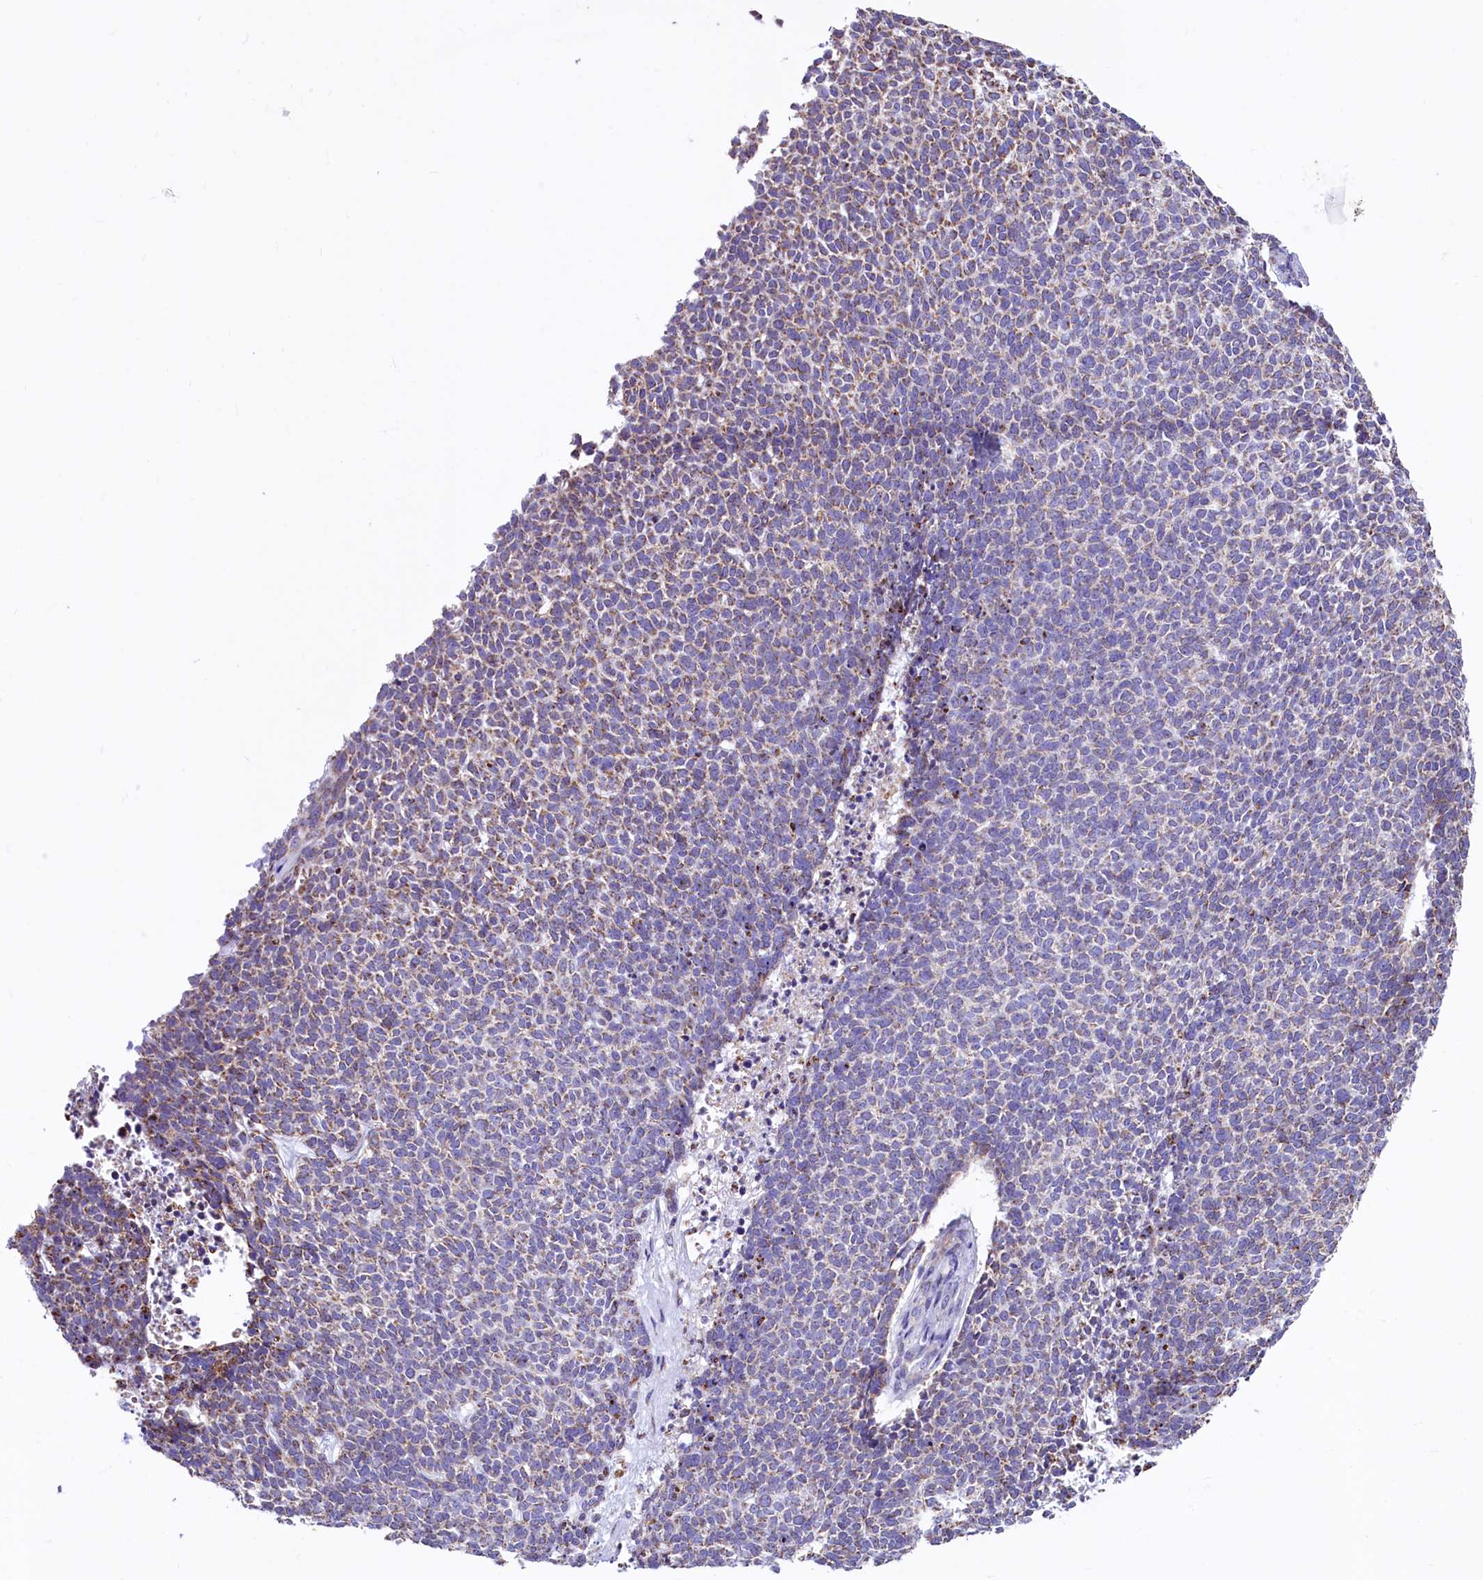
{"staining": {"intensity": "moderate", "quantity": "<25%", "location": "cytoplasmic/membranous"}, "tissue": "skin cancer", "cell_type": "Tumor cells", "image_type": "cancer", "snomed": [{"axis": "morphology", "description": "Basal cell carcinoma"}, {"axis": "topography", "description": "Skin"}], "caption": "A brown stain labels moderate cytoplasmic/membranous positivity of a protein in skin cancer (basal cell carcinoma) tumor cells.", "gene": "VWCE", "patient": {"sex": "female", "age": 84}}